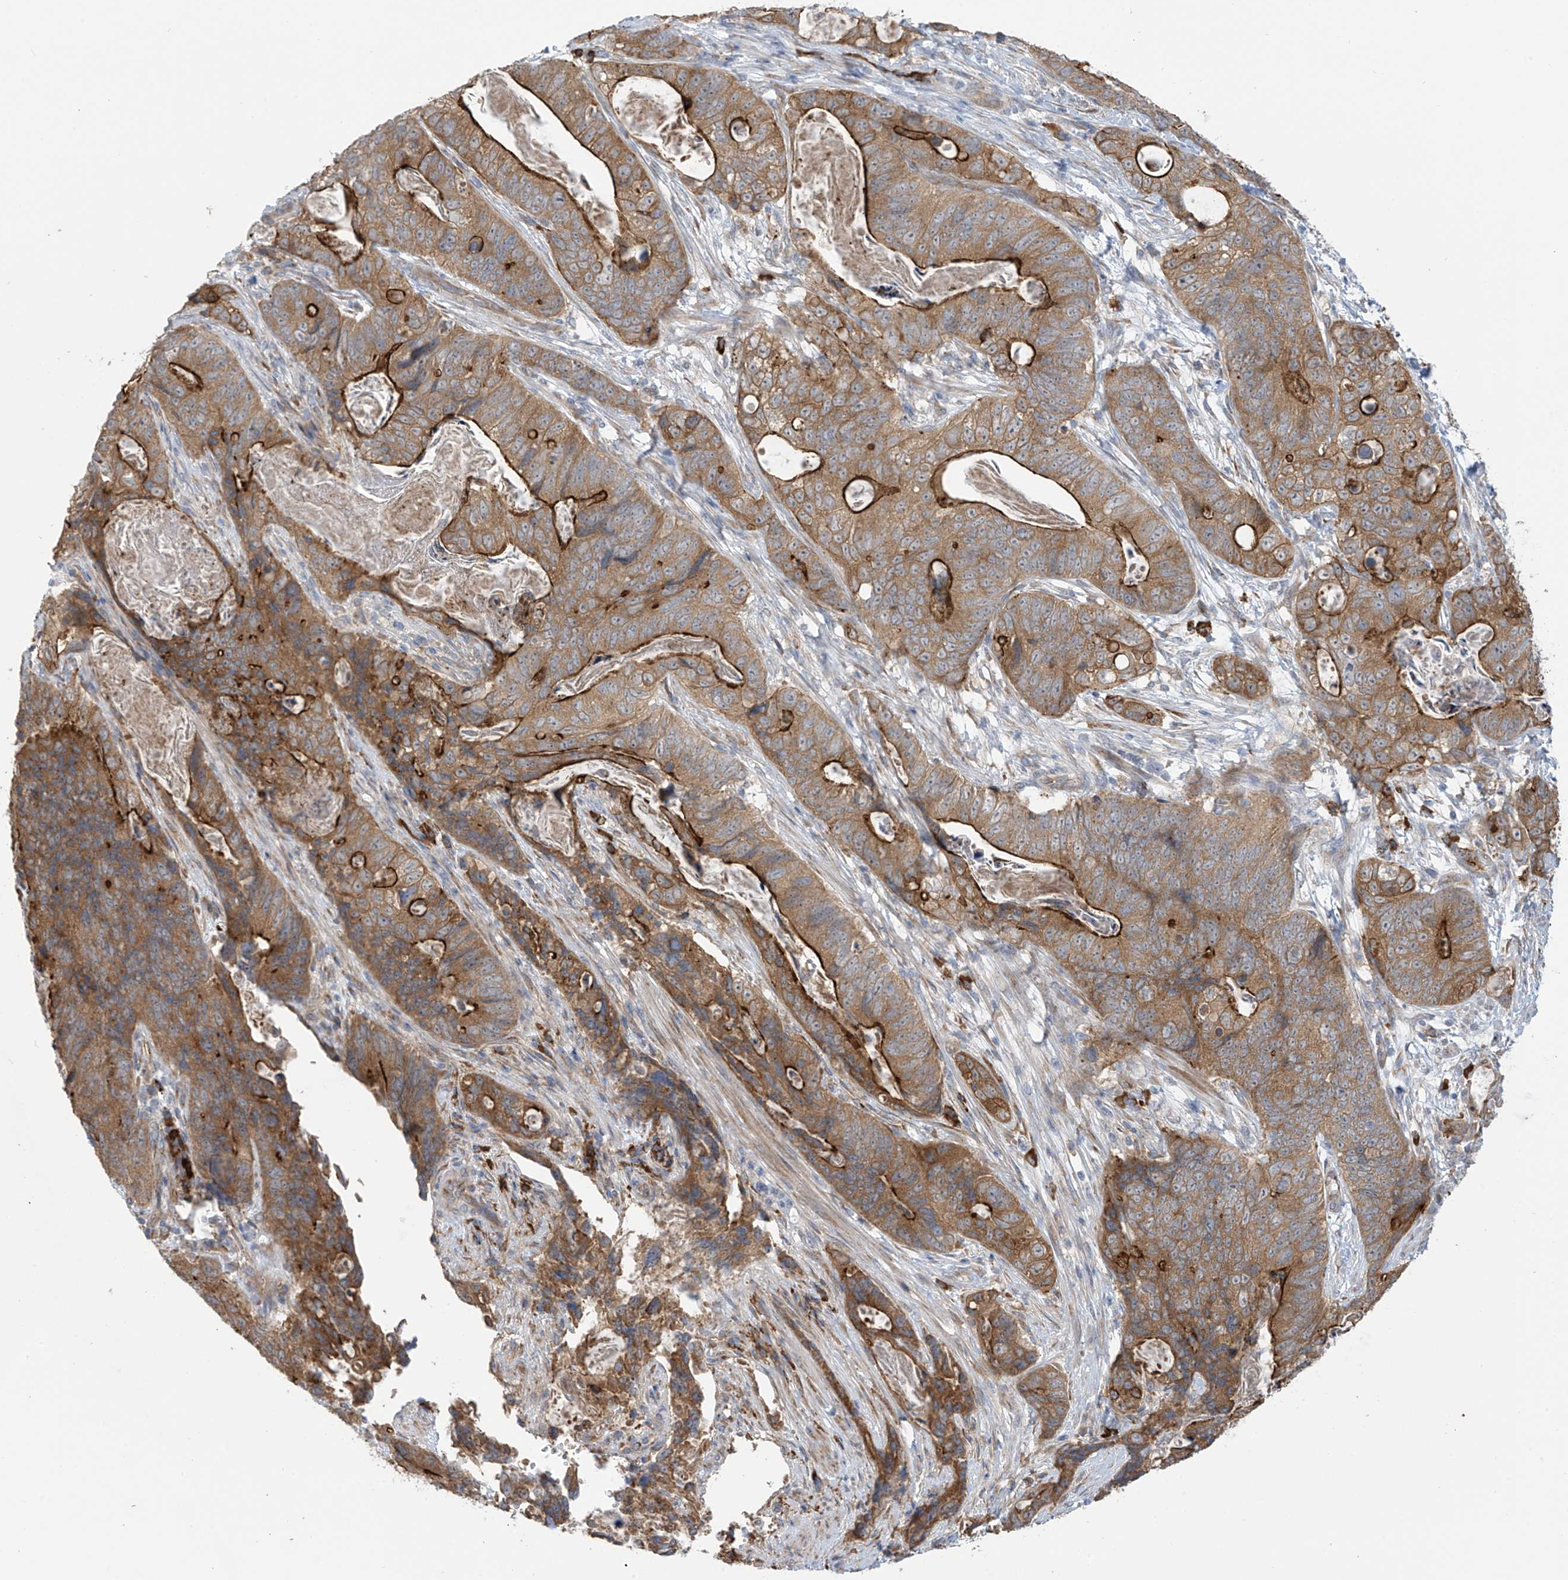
{"staining": {"intensity": "strong", "quantity": "<25%", "location": "cytoplasmic/membranous"}, "tissue": "stomach cancer", "cell_type": "Tumor cells", "image_type": "cancer", "snomed": [{"axis": "morphology", "description": "Normal tissue, NOS"}, {"axis": "morphology", "description": "Adenocarcinoma, NOS"}, {"axis": "topography", "description": "Stomach"}], "caption": "This is an image of immunohistochemistry (IHC) staining of stomach adenocarcinoma, which shows strong staining in the cytoplasmic/membranous of tumor cells.", "gene": "KIAA1522", "patient": {"sex": "female", "age": 89}}